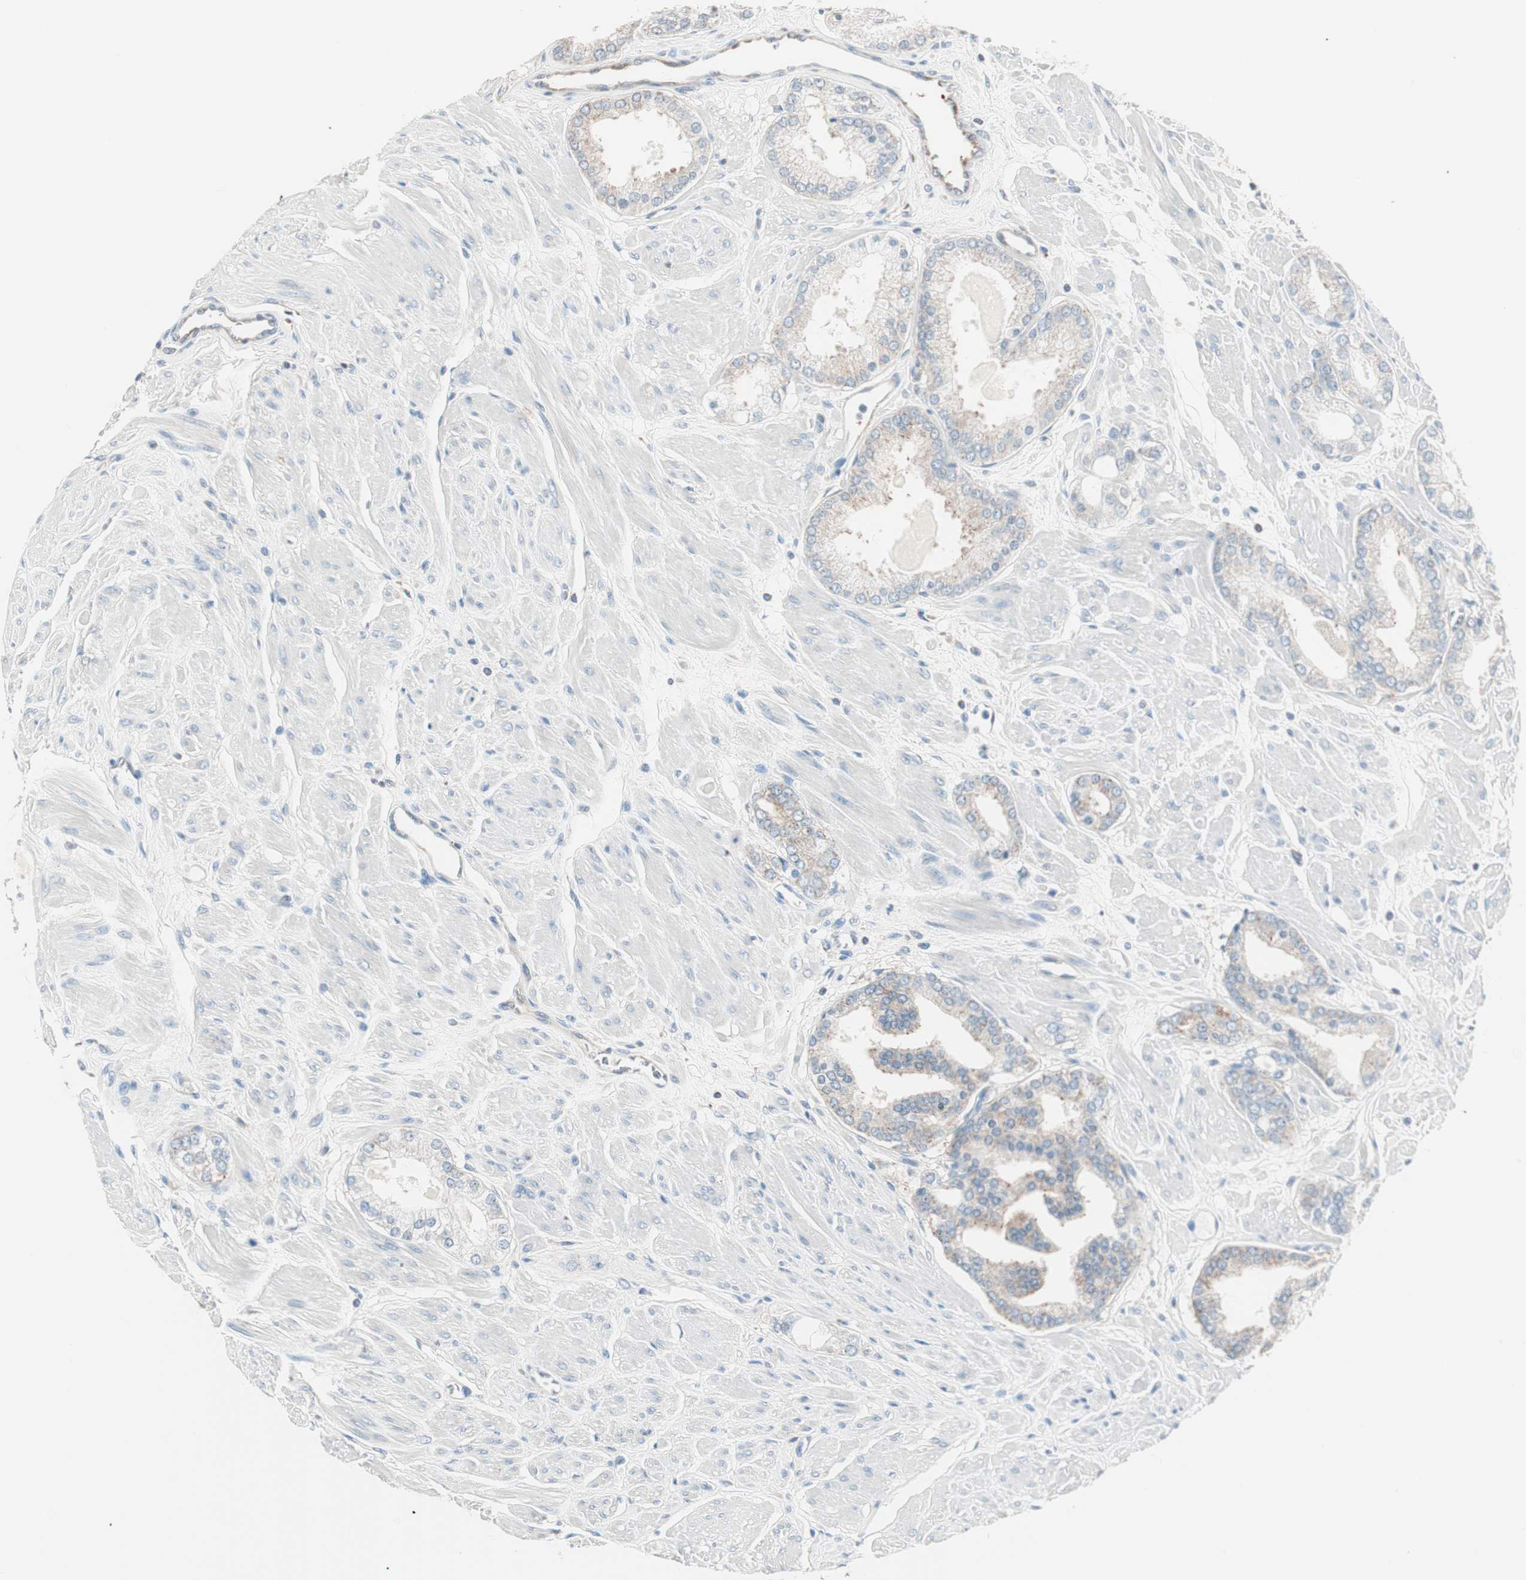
{"staining": {"intensity": "weak", "quantity": "<25%", "location": "cytoplasmic/membranous"}, "tissue": "prostate cancer", "cell_type": "Tumor cells", "image_type": "cancer", "snomed": [{"axis": "morphology", "description": "Adenocarcinoma, High grade"}, {"axis": "topography", "description": "Prostate"}], "caption": "Prostate adenocarcinoma (high-grade) stained for a protein using immunohistochemistry reveals no positivity tumor cells.", "gene": "RAD54B", "patient": {"sex": "male", "age": 61}}